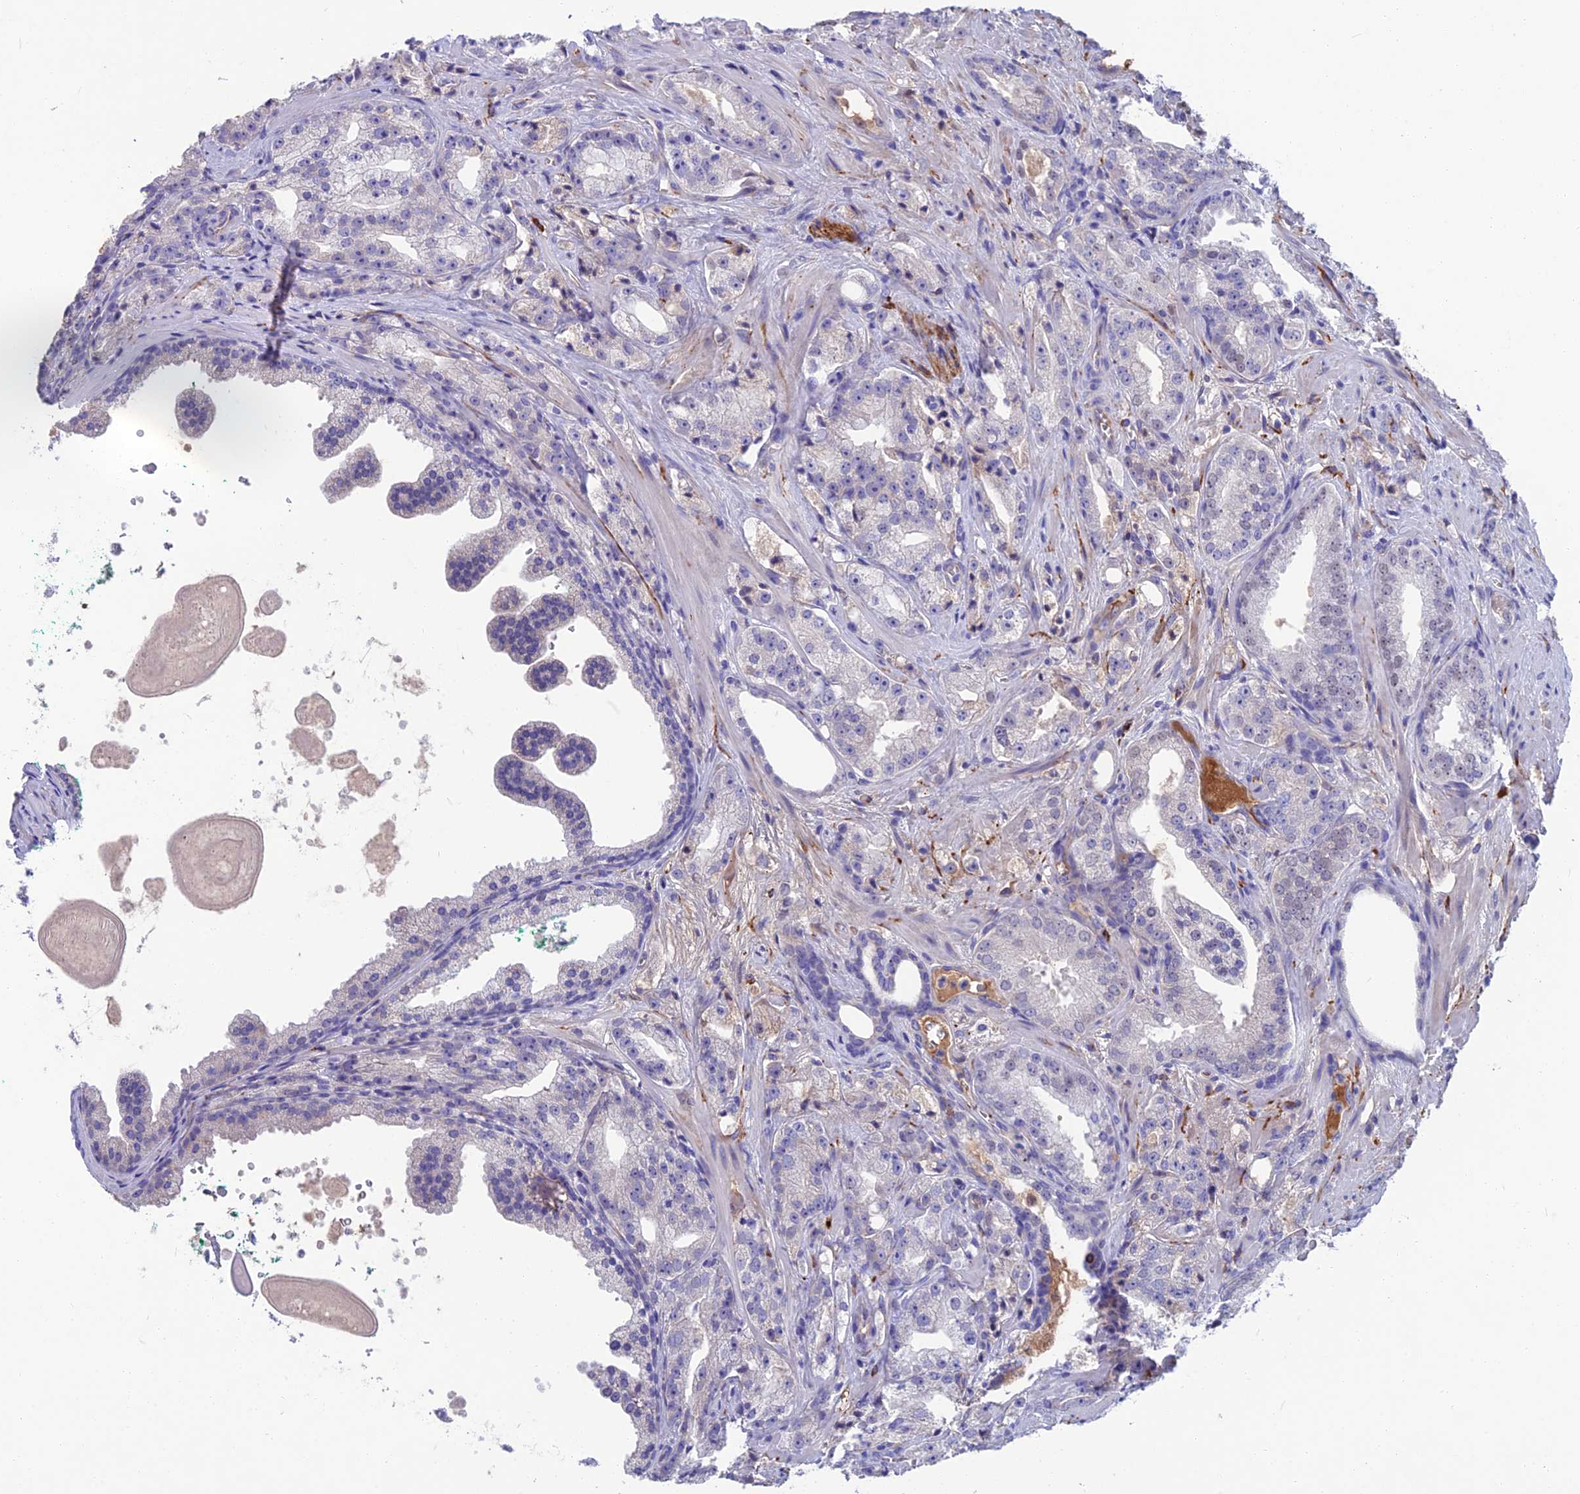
{"staining": {"intensity": "negative", "quantity": "none", "location": "none"}, "tissue": "prostate cancer", "cell_type": "Tumor cells", "image_type": "cancer", "snomed": [{"axis": "morphology", "description": "Adenocarcinoma, High grade"}, {"axis": "topography", "description": "Prostate"}], "caption": "Immunohistochemistry image of high-grade adenocarcinoma (prostate) stained for a protein (brown), which shows no expression in tumor cells.", "gene": "SNAP91", "patient": {"sex": "male", "age": 64}}